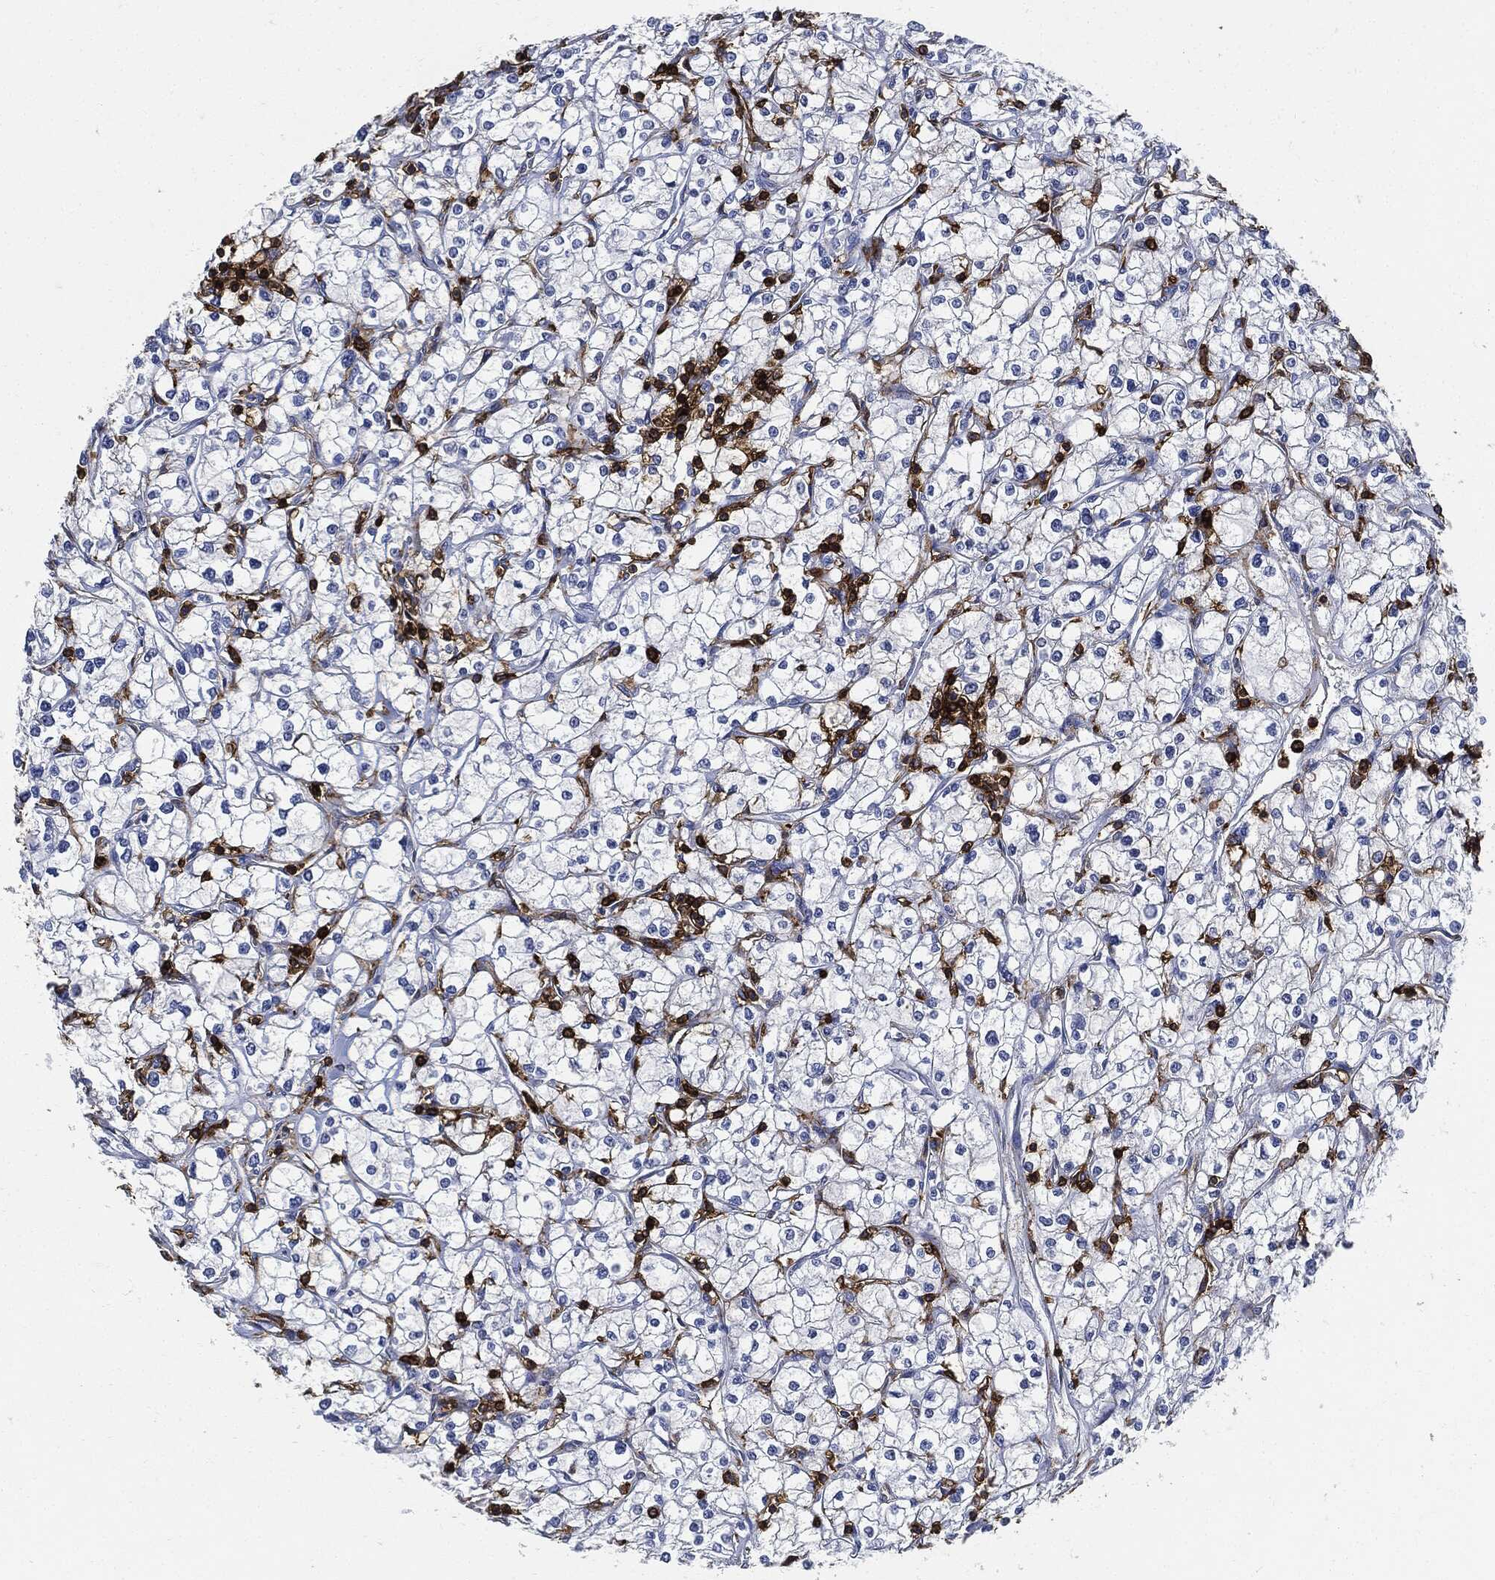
{"staining": {"intensity": "negative", "quantity": "none", "location": "none"}, "tissue": "renal cancer", "cell_type": "Tumor cells", "image_type": "cancer", "snomed": [{"axis": "morphology", "description": "Adenocarcinoma, NOS"}, {"axis": "topography", "description": "Kidney"}], "caption": "Immunohistochemistry image of human adenocarcinoma (renal) stained for a protein (brown), which shows no staining in tumor cells. Brightfield microscopy of immunohistochemistry stained with DAB (3,3'-diaminobenzidine) (brown) and hematoxylin (blue), captured at high magnification.", "gene": "PTPRC", "patient": {"sex": "male", "age": 67}}